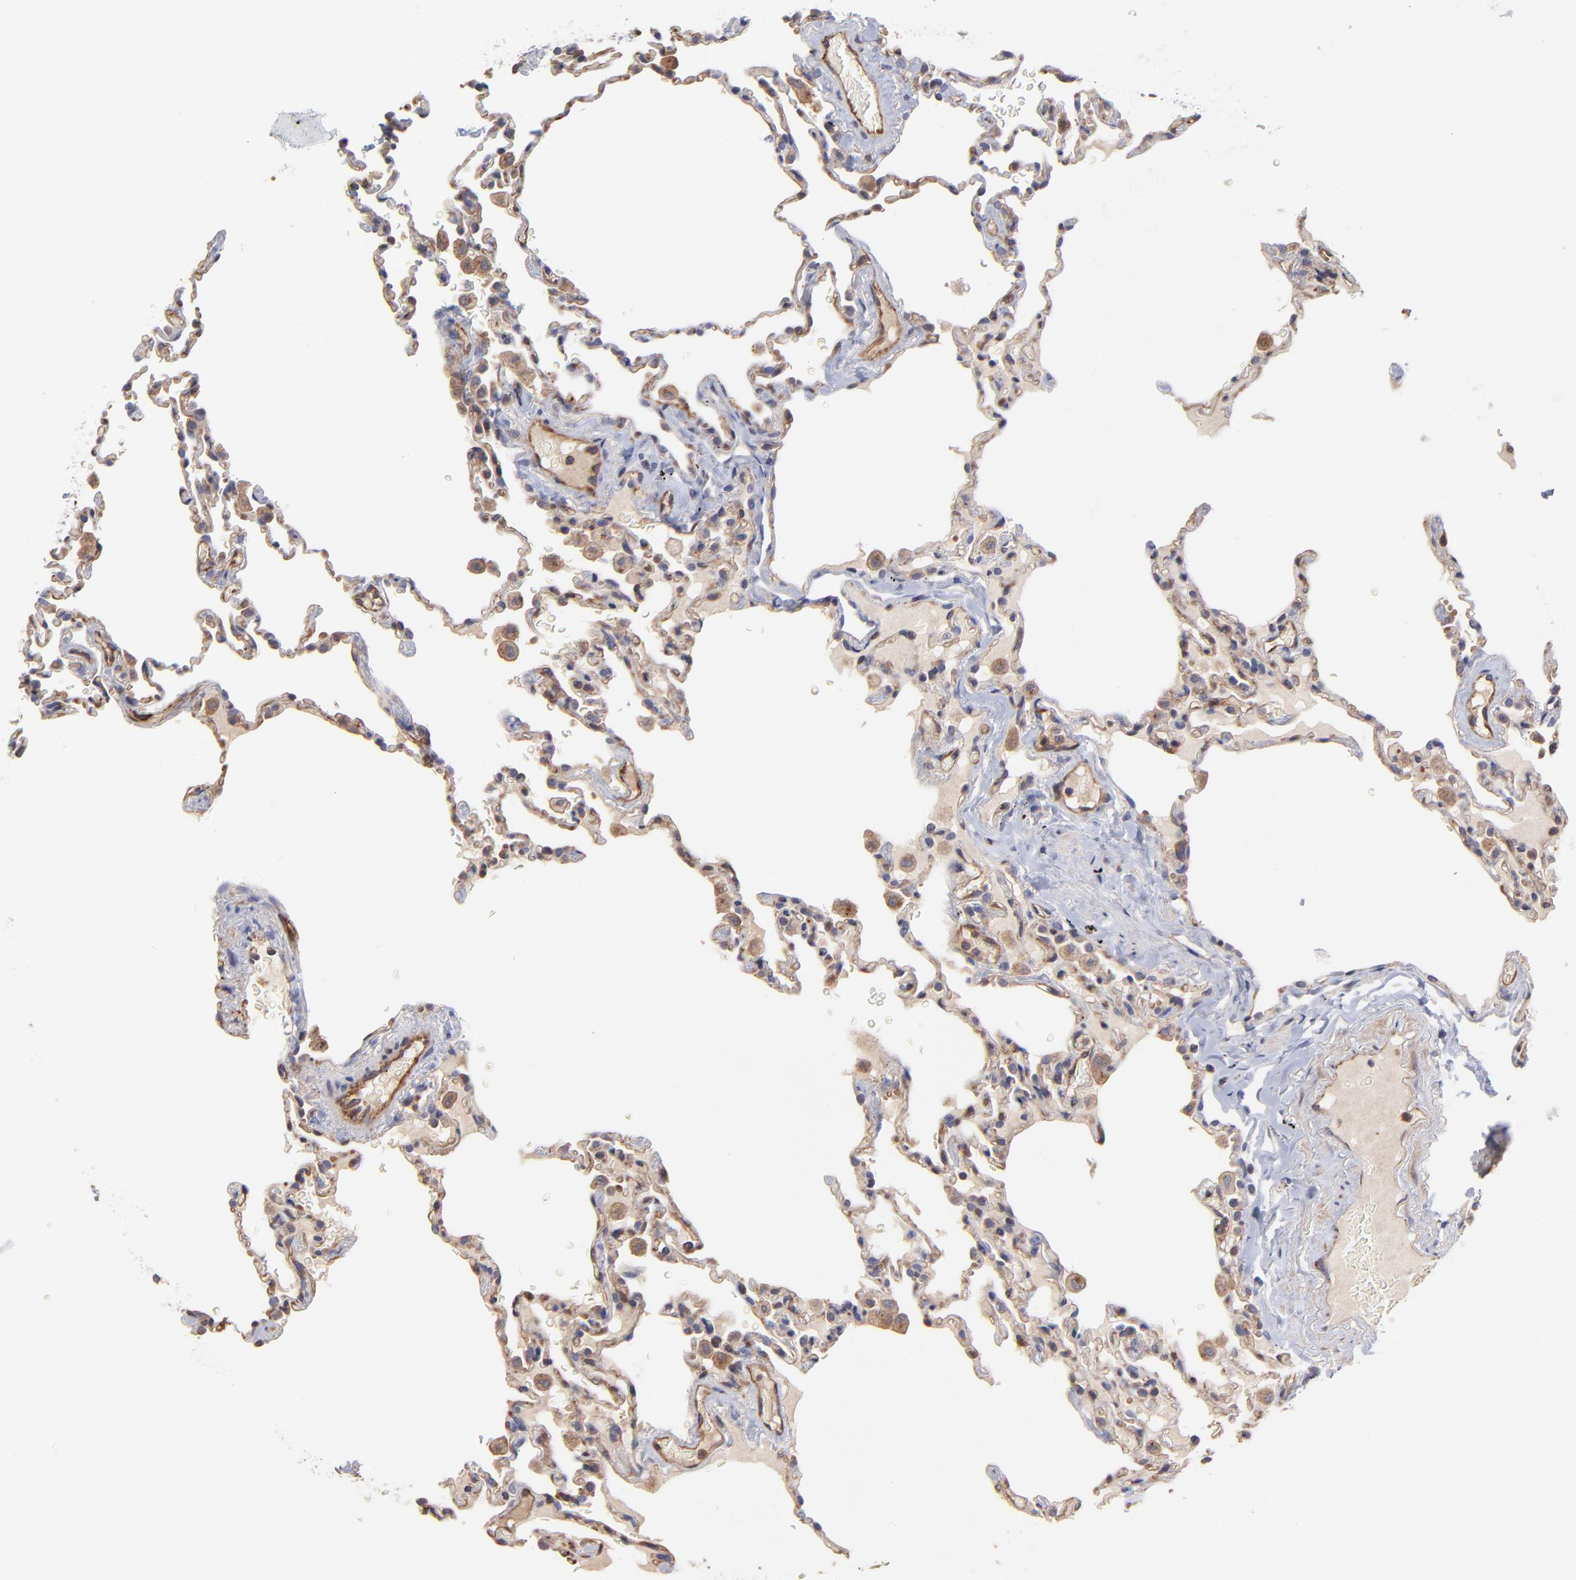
{"staining": {"intensity": "weak", "quantity": "<25%", "location": "cytoplasmic/membranous"}, "tissue": "lung", "cell_type": "Alveolar cells", "image_type": "normal", "snomed": [{"axis": "morphology", "description": "Normal tissue, NOS"}, {"axis": "topography", "description": "Lung"}], "caption": "A photomicrograph of human lung is negative for staining in alveolar cells. Brightfield microscopy of IHC stained with DAB (3,3'-diaminobenzidine) (brown) and hematoxylin (blue), captured at high magnification.", "gene": "ASB7", "patient": {"sex": "male", "age": 59}}